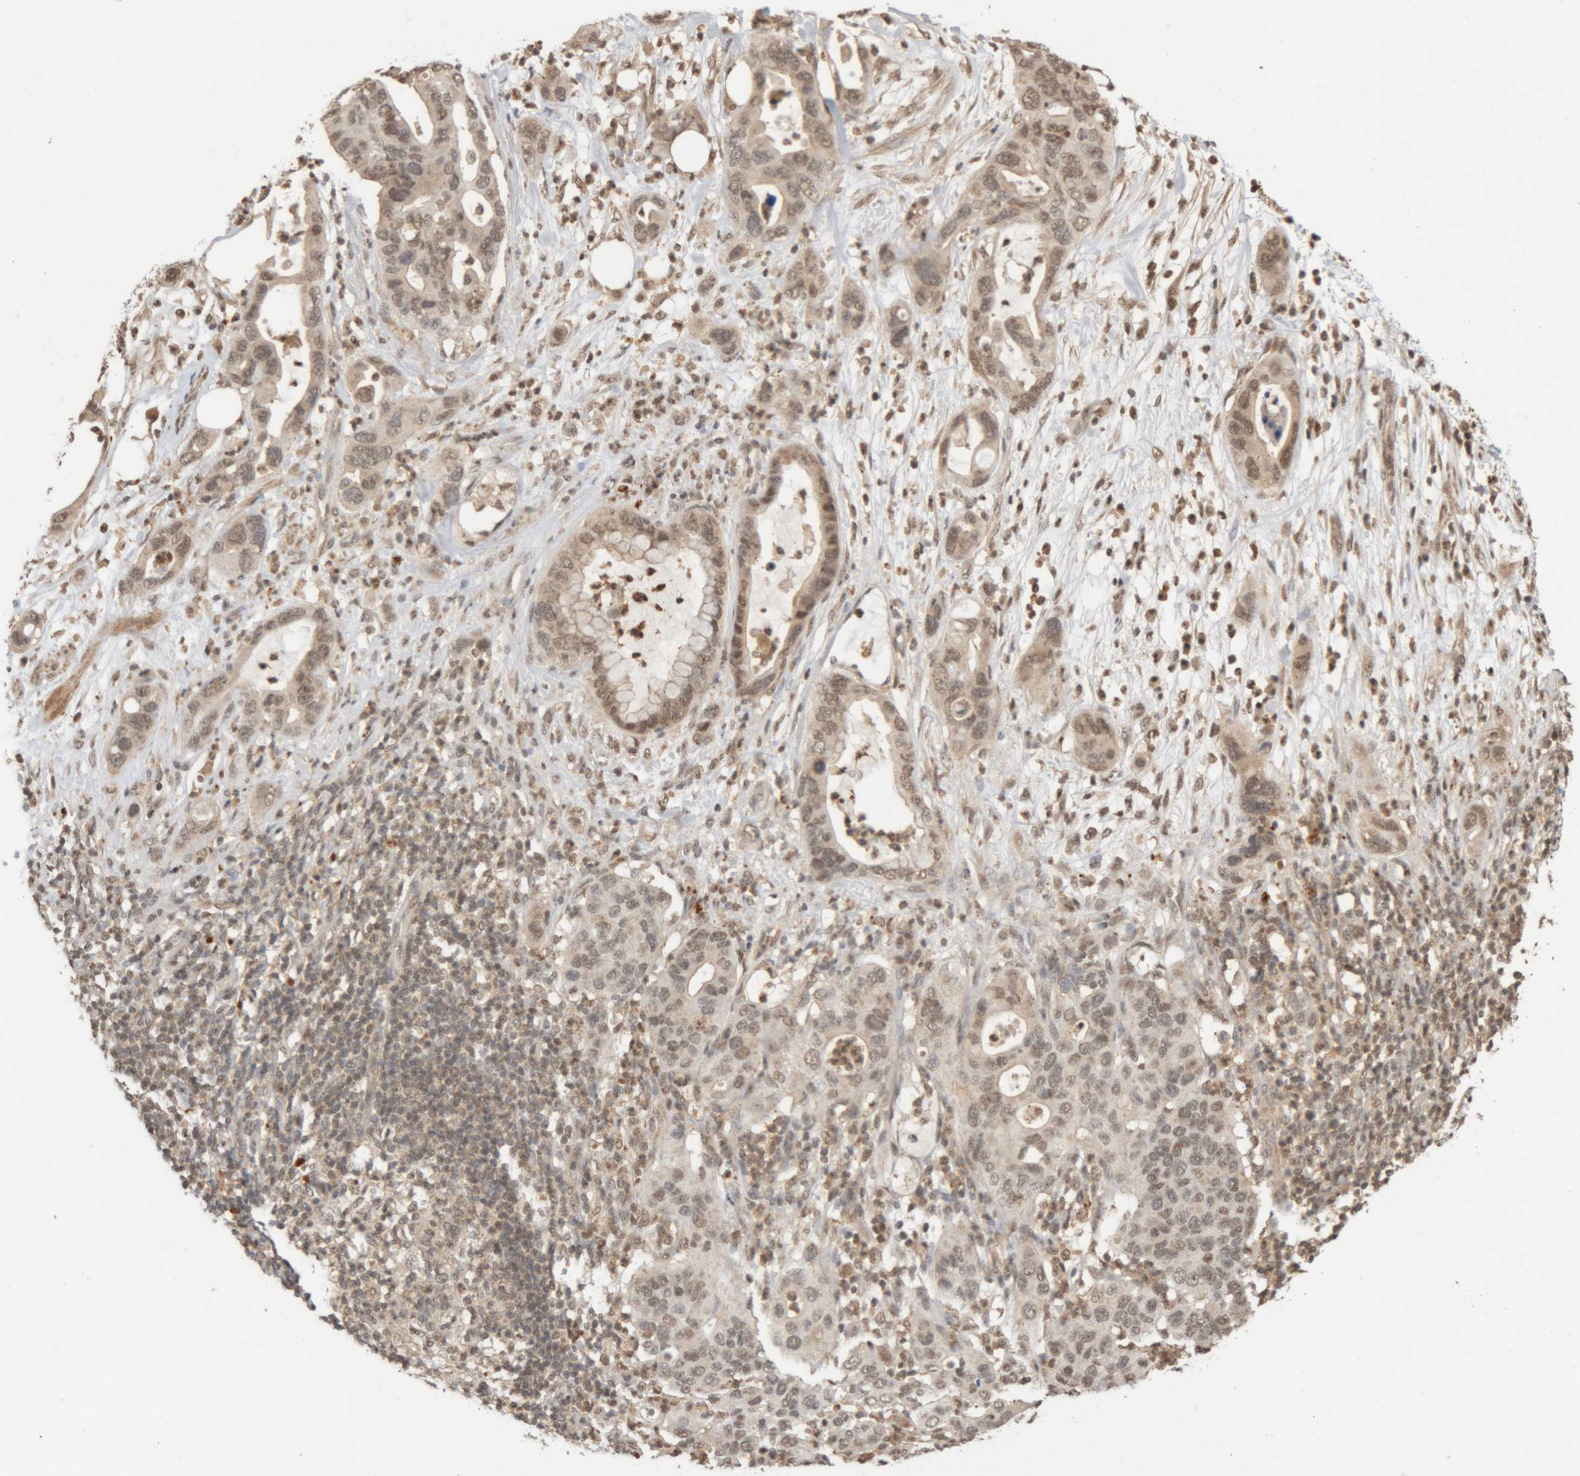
{"staining": {"intensity": "weak", "quantity": ">75%", "location": "cytoplasmic/membranous,nuclear"}, "tissue": "pancreatic cancer", "cell_type": "Tumor cells", "image_type": "cancer", "snomed": [{"axis": "morphology", "description": "Adenocarcinoma, NOS"}, {"axis": "topography", "description": "Pancreas"}], "caption": "Human adenocarcinoma (pancreatic) stained for a protein (brown) reveals weak cytoplasmic/membranous and nuclear positive expression in about >75% of tumor cells.", "gene": "KEAP1", "patient": {"sex": "female", "age": 71}}